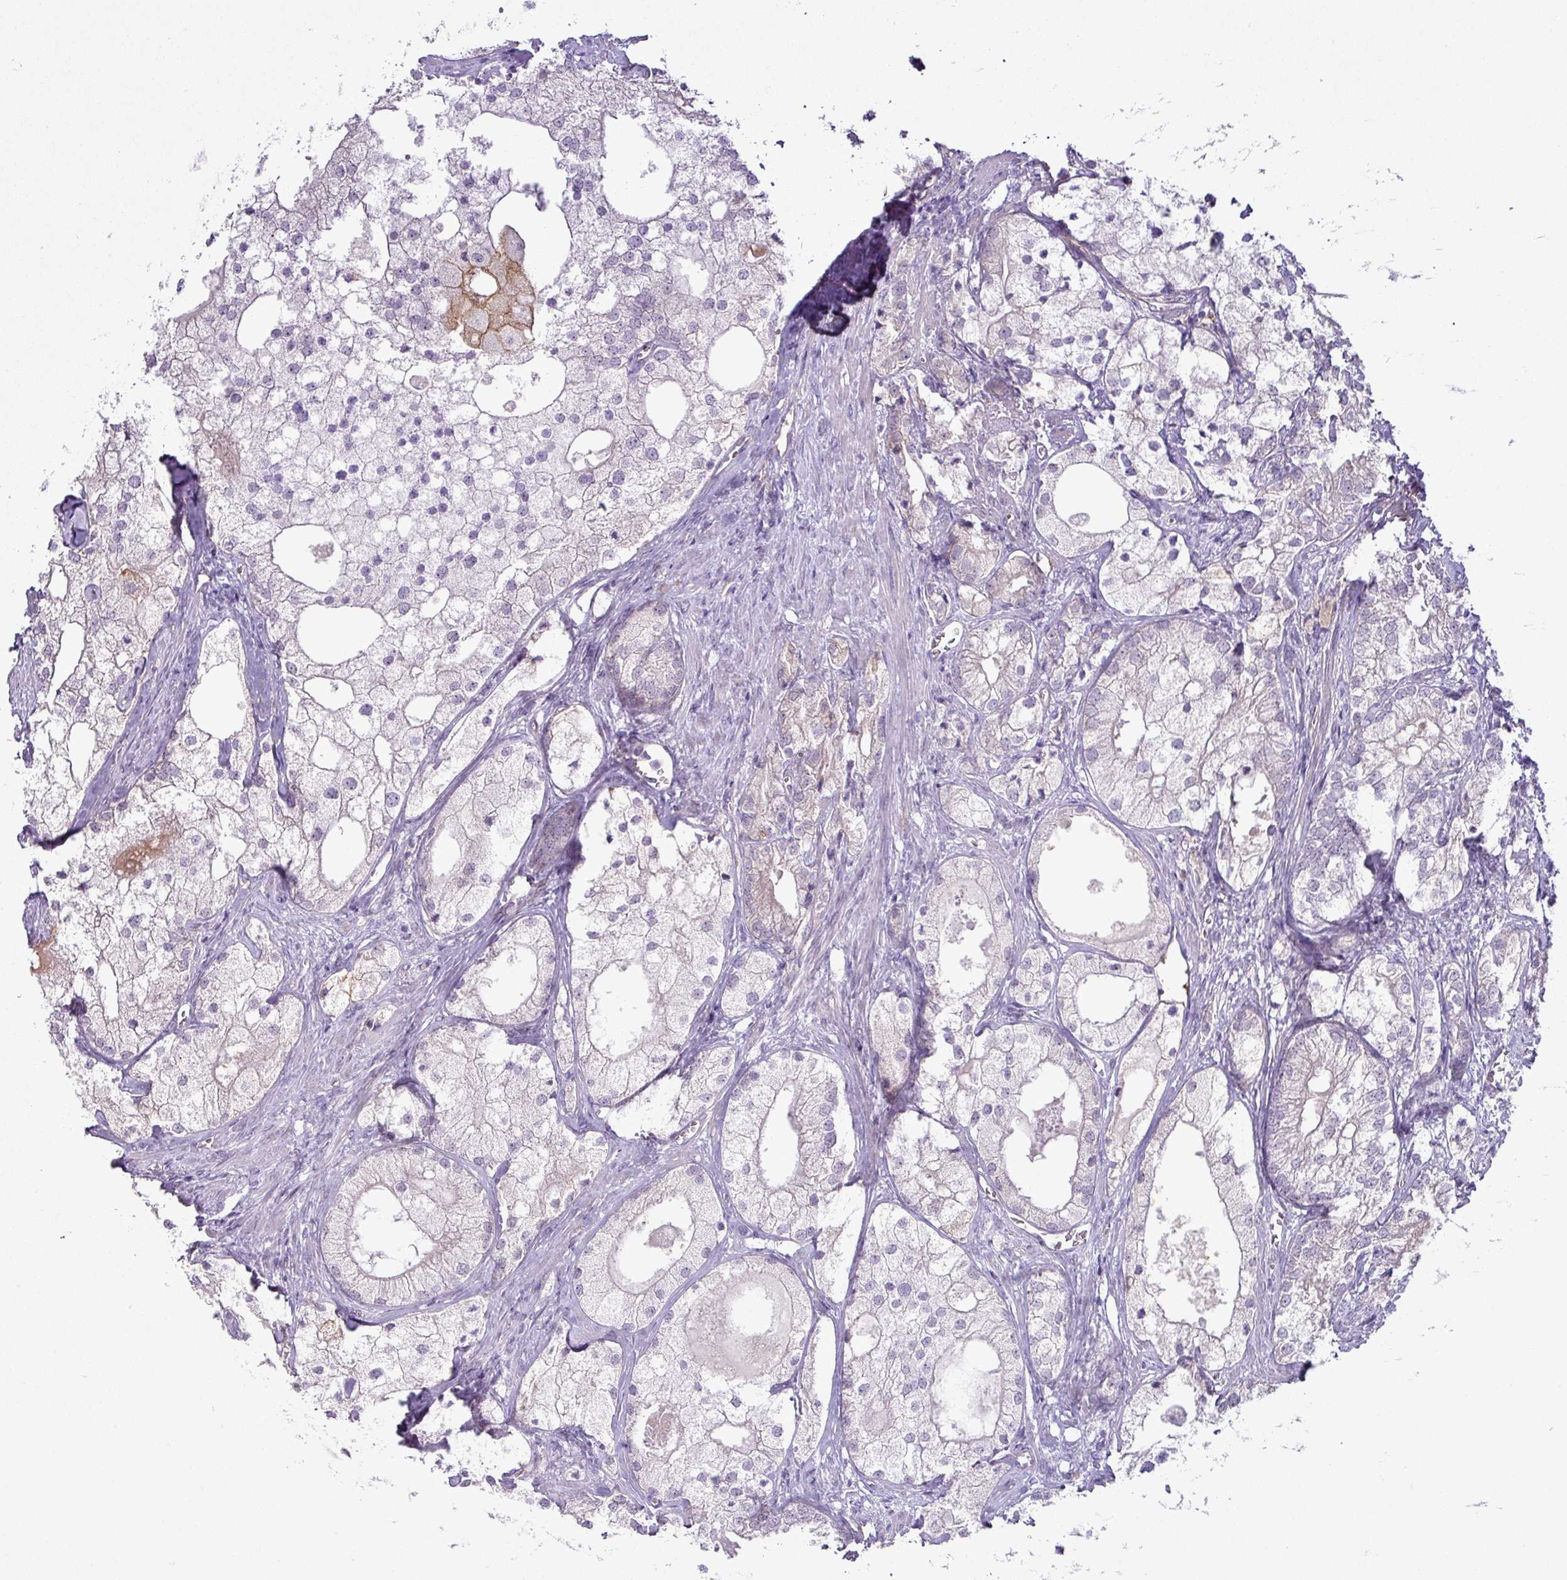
{"staining": {"intensity": "negative", "quantity": "none", "location": "none"}, "tissue": "prostate cancer", "cell_type": "Tumor cells", "image_type": "cancer", "snomed": [{"axis": "morphology", "description": "Adenocarcinoma, Low grade"}, {"axis": "topography", "description": "Prostate"}], "caption": "Micrograph shows no protein expression in tumor cells of adenocarcinoma (low-grade) (prostate) tissue.", "gene": "TMEM178B", "patient": {"sex": "male", "age": 69}}